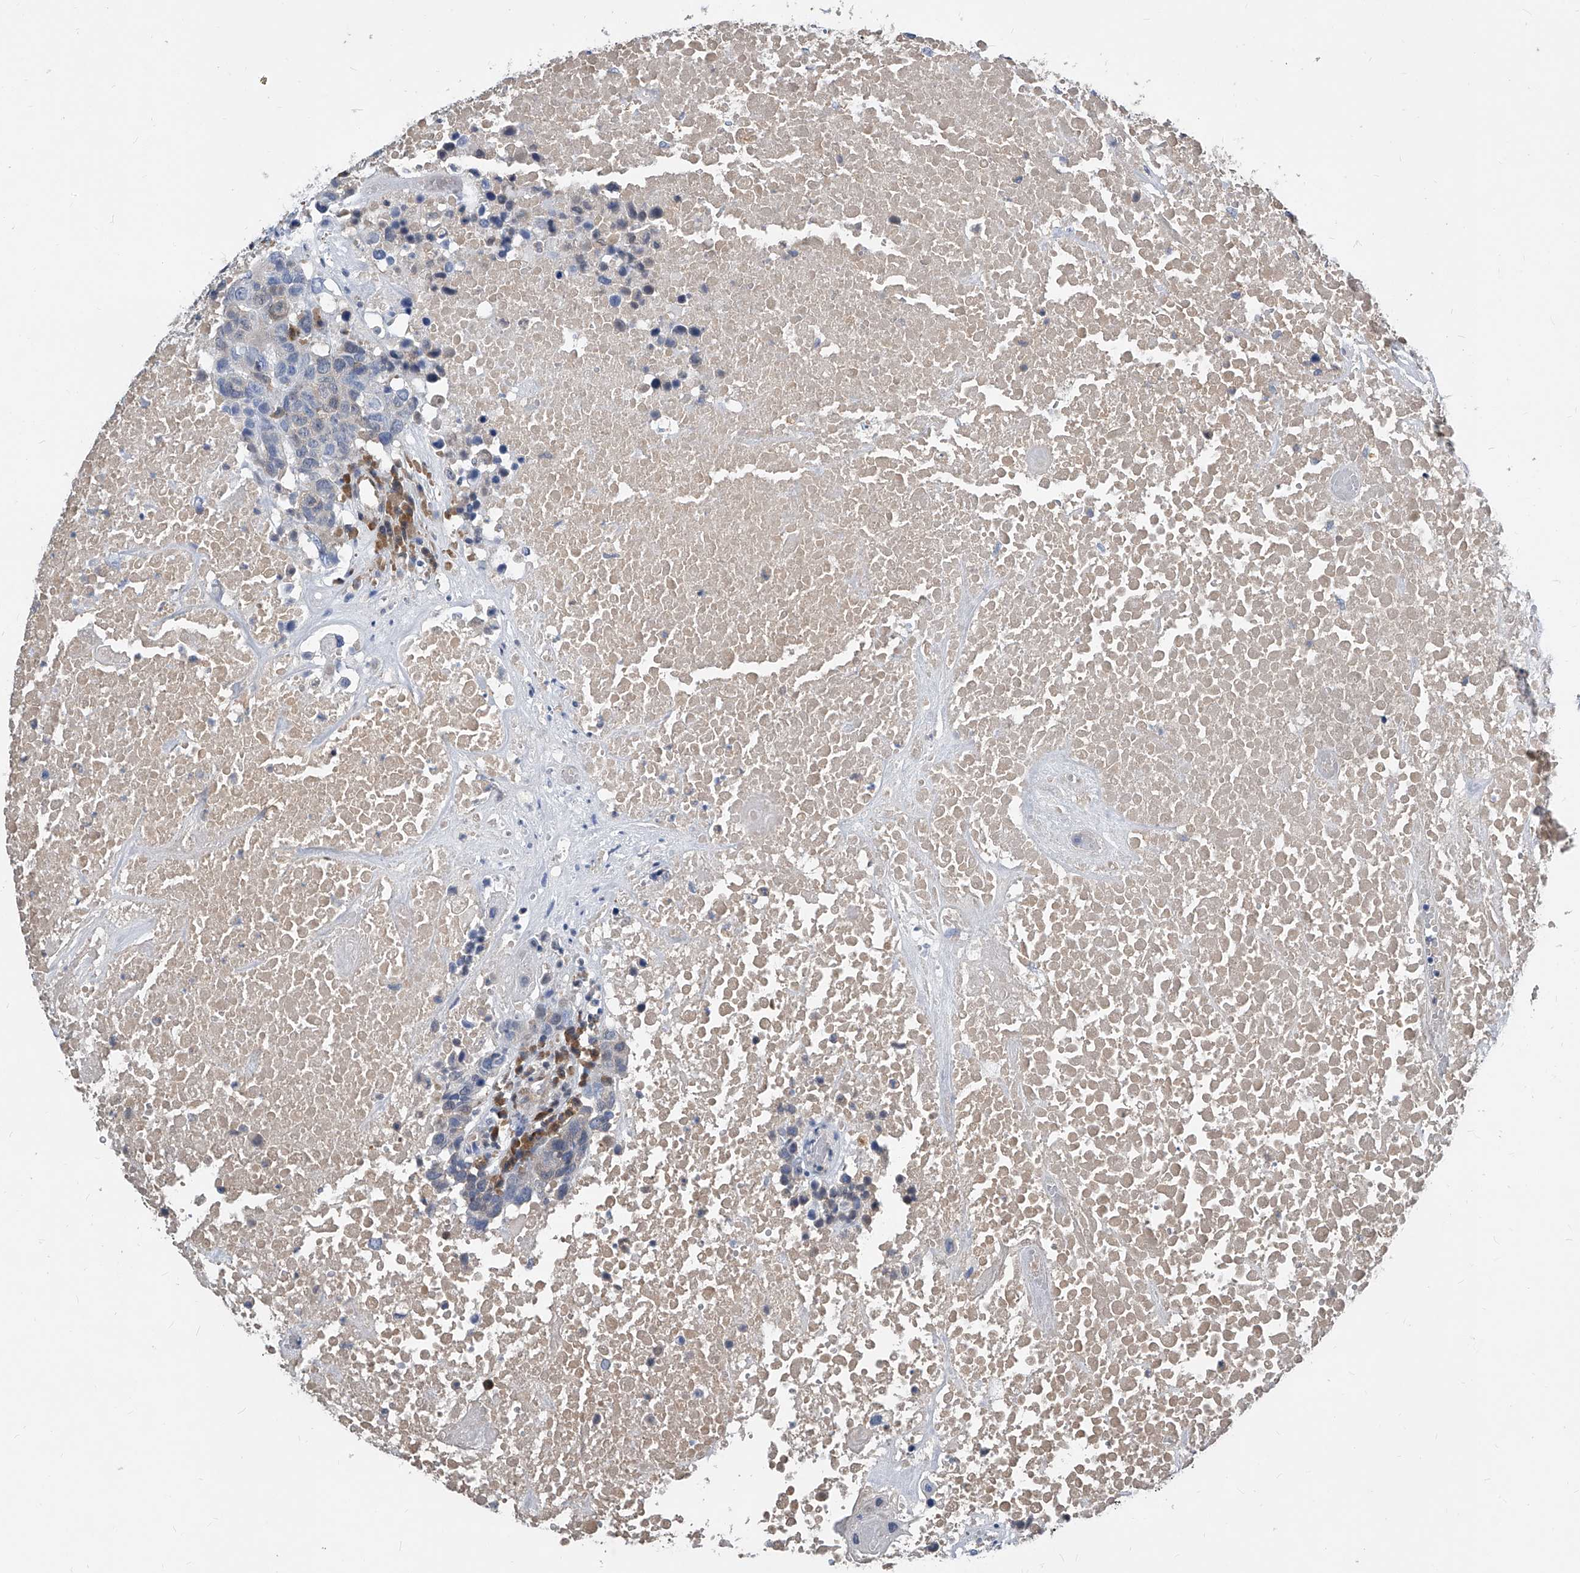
{"staining": {"intensity": "negative", "quantity": "none", "location": "none"}, "tissue": "head and neck cancer", "cell_type": "Tumor cells", "image_type": "cancer", "snomed": [{"axis": "morphology", "description": "Squamous cell carcinoma, NOS"}, {"axis": "topography", "description": "Head-Neck"}], "caption": "This is an immunohistochemistry micrograph of human head and neck cancer. There is no positivity in tumor cells.", "gene": "MAP2K6", "patient": {"sex": "male", "age": 66}}